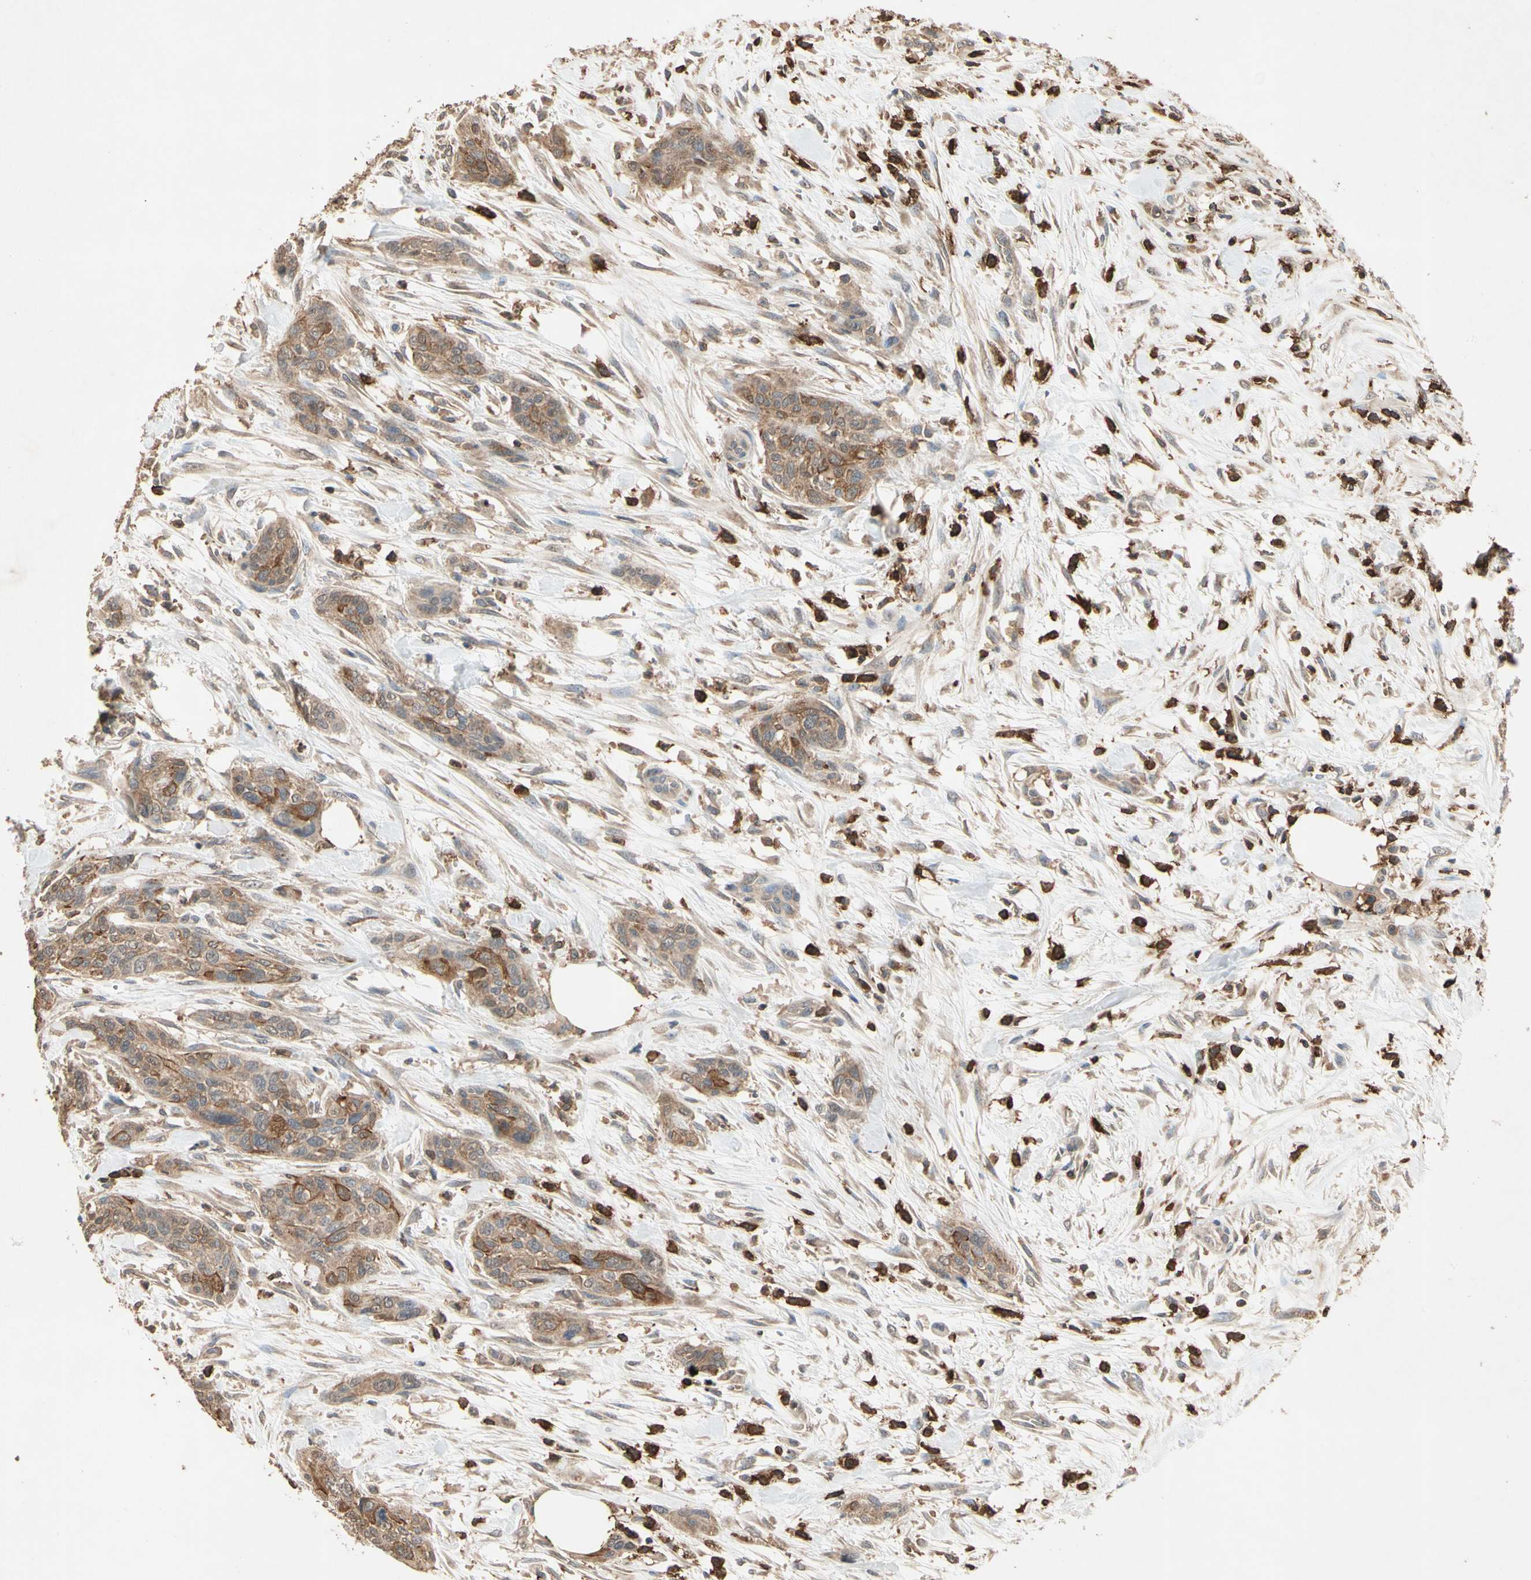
{"staining": {"intensity": "moderate", "quantity": ">75%", "location": "cytoplasmic/membranous"}, "tissue": "urothelial cancer", "cell_type": "Tumor cells", "image_type": "cancer", "snomed": [{"axis": "morphology", "description": "Urothelial carcinoma, High grade"}, {"axis": "topography", "description": "Urinary bladder"}], "caption": "Human urothelial cancer stained for a protein (brown) shows moderate cytoplasmic/membranous positive positivity in about >75% of tumor cells.", "gene": "MAP3K10", "patient": {"sex": "male", "age": 35}}